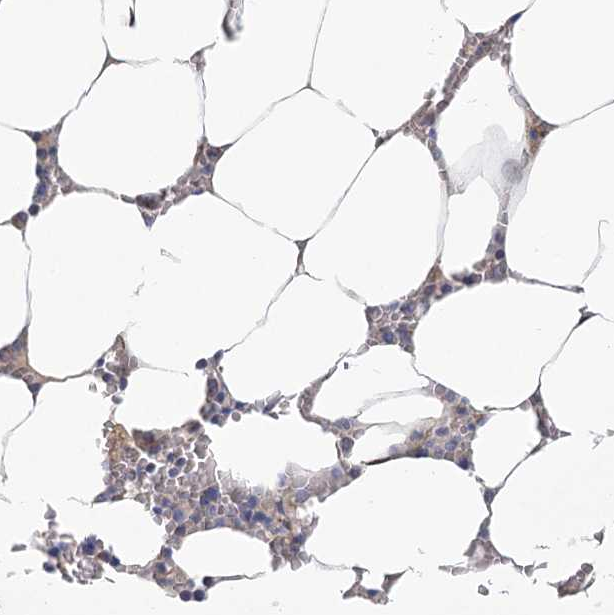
{"staining": {"intensity": "negative", "quantity": "none", "location": "none"}, "tissue": "bone marrow", "cell_type": "Hematopoietic cells", "image_type": "normal", "snomed": [{"axis": "morphology", "description": "Normal tissue, NOS"}, {"axis": "topography", "description": "Bone marrow"}], "caption": "The immunohistochemistry photomicrograph has no significant positivity in hematopoietic cells of bone marrow. Brightfield microscopy of immunohistochemistry (IHC) stained with DAB (brown) and hematoxylin (blue), captured at high magnification.", "gene": "CNTLN", "patient": {"sex": "male", "age": 70}}